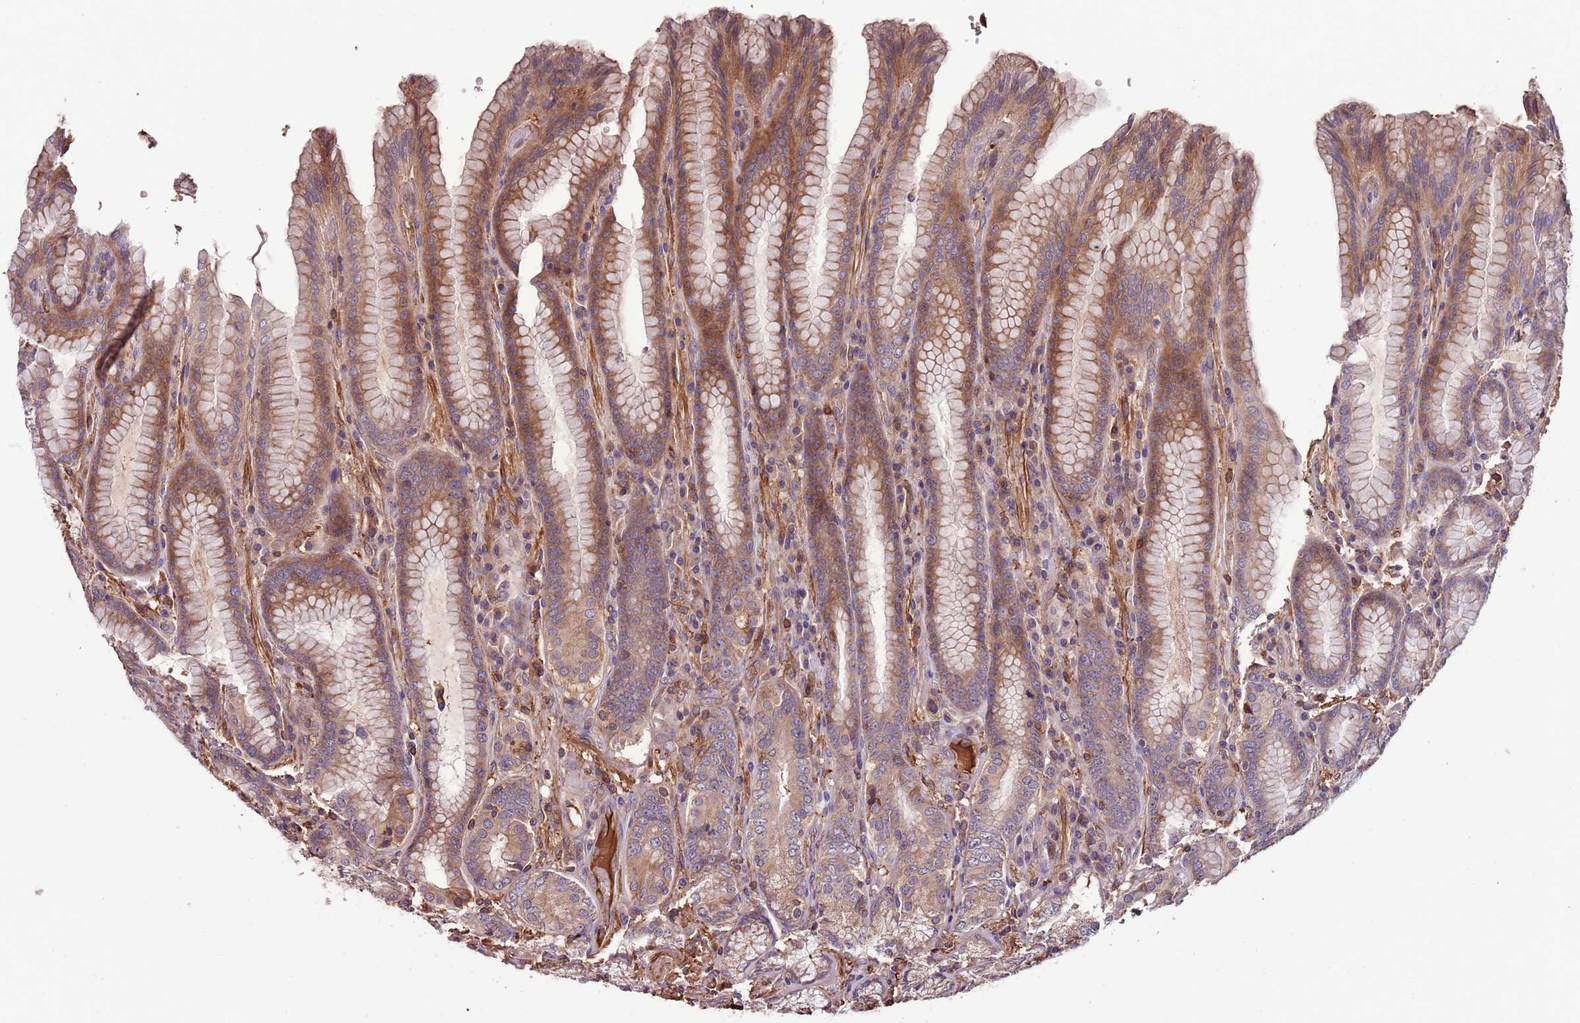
{"staining": {"intensity": "moderate", "quantity": ">75%", "location": "cytoplasmic/membranous"}, "tissue": "stomach", "cell_type": "Glandular cells", "image_type": "normal", "snomed": [{"axis": "morphology", "description": "Normal tissue, NOS"}, {"axis": "topography", "description": "Stomach, upper"}, {"axis": "topography", "description": "Stomach, lower"}], "caption": "Immunohistochemical staining of unremarkable stomach displays medium levels of moderate cytoplasmic/membranous positivity in approximately >75% of glandular cells.", "gene": "DENR", "patient": {"sex": "female", "age": 76}}